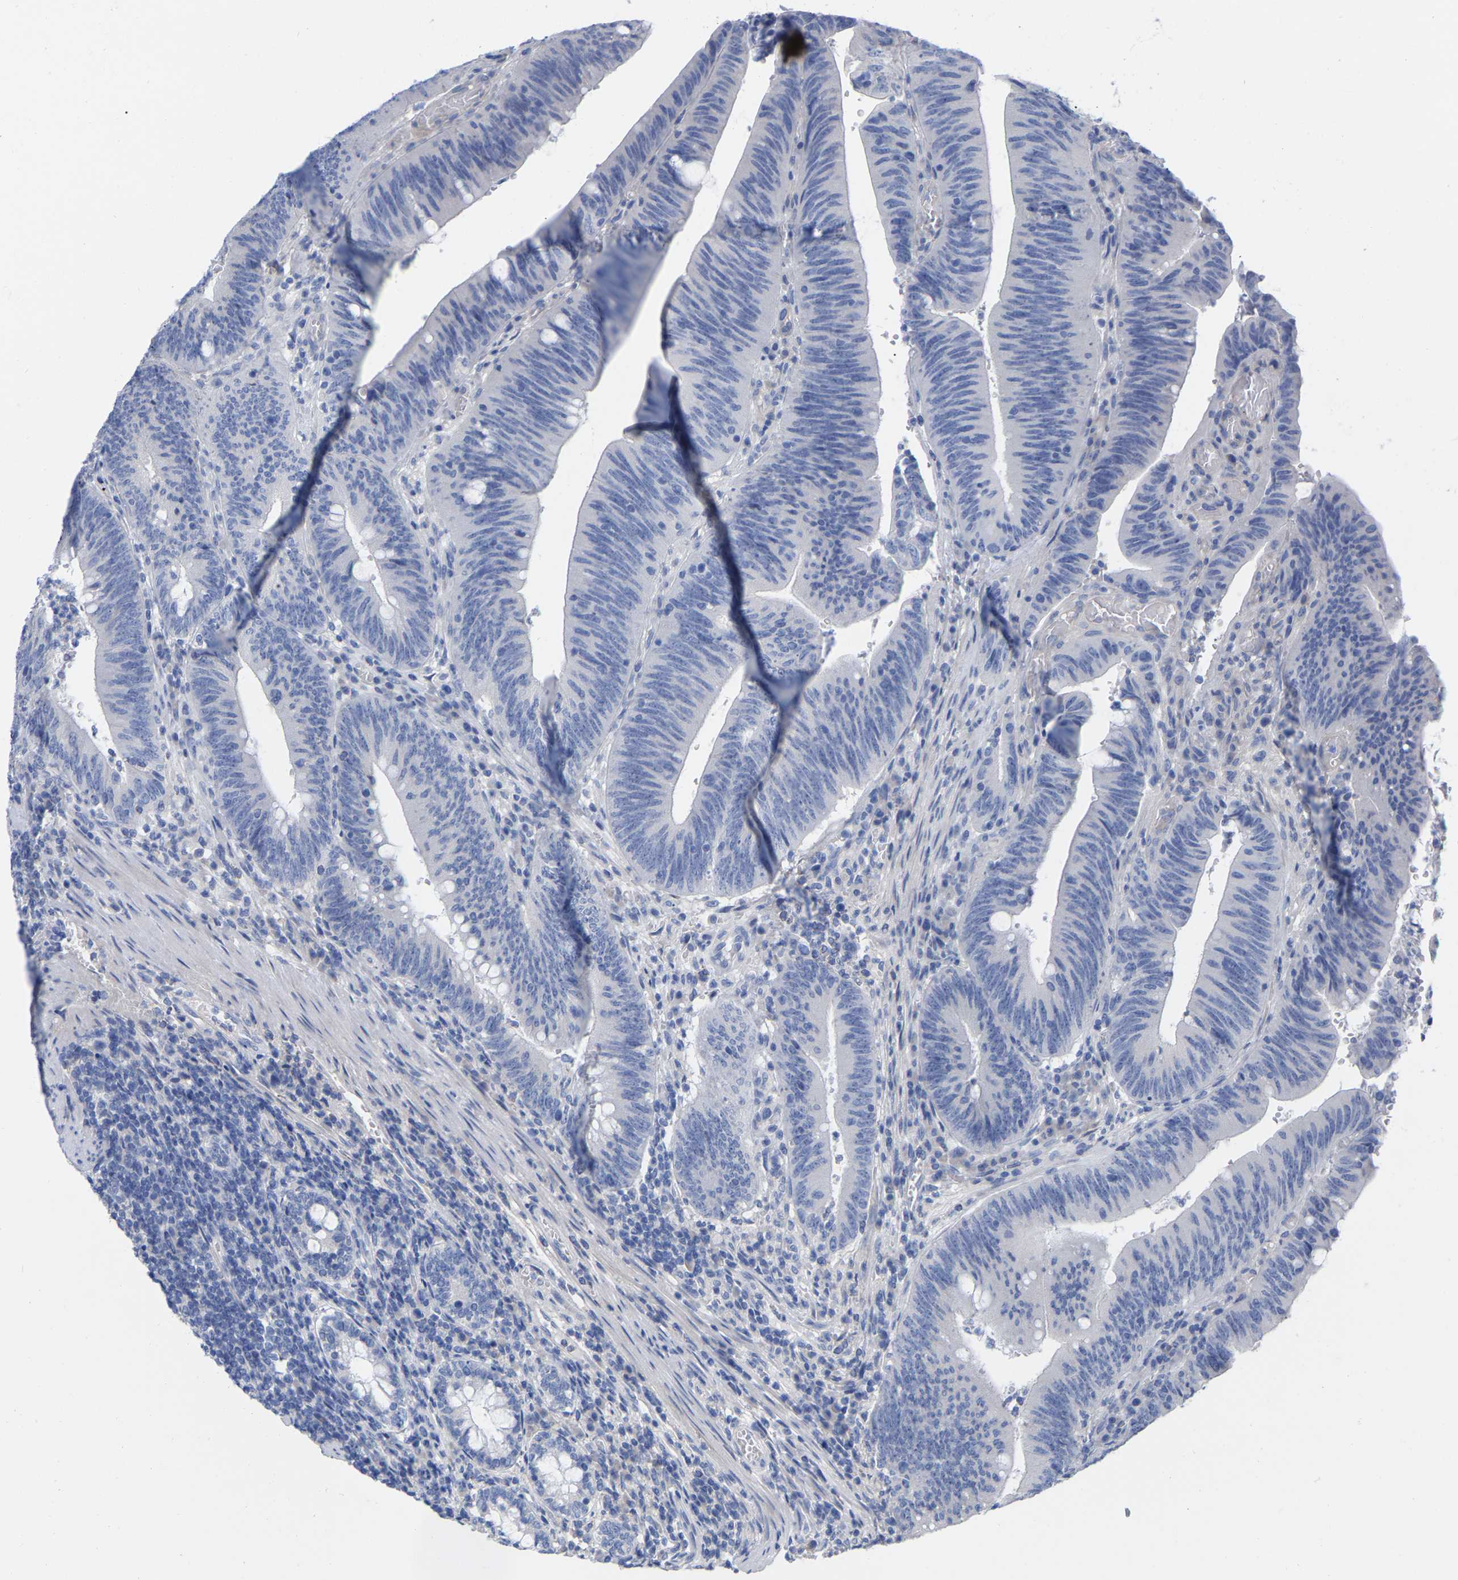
{"staining": {"intensity": "negative", "quantity": "none", "location": "none"}, "tissue": "colorectal cancer", "cell_type": "Tumor cells", "image_type": "cancer", "snomed": [{"axis": "morphology", "description": "Normal tissue, NOS"}, {"axis": "morphology", "description": "Adenocarcinoma, NOS"}, {"axis": "topography", "description": "Rectum"}], "caption": "Immunohistochemical staining of human adenocarcinoma (colorectal) demonstrates no significant positivity in tumor cells.", "gene": "HAPLN1", "patient": {"sex": "female", "age": 66}}